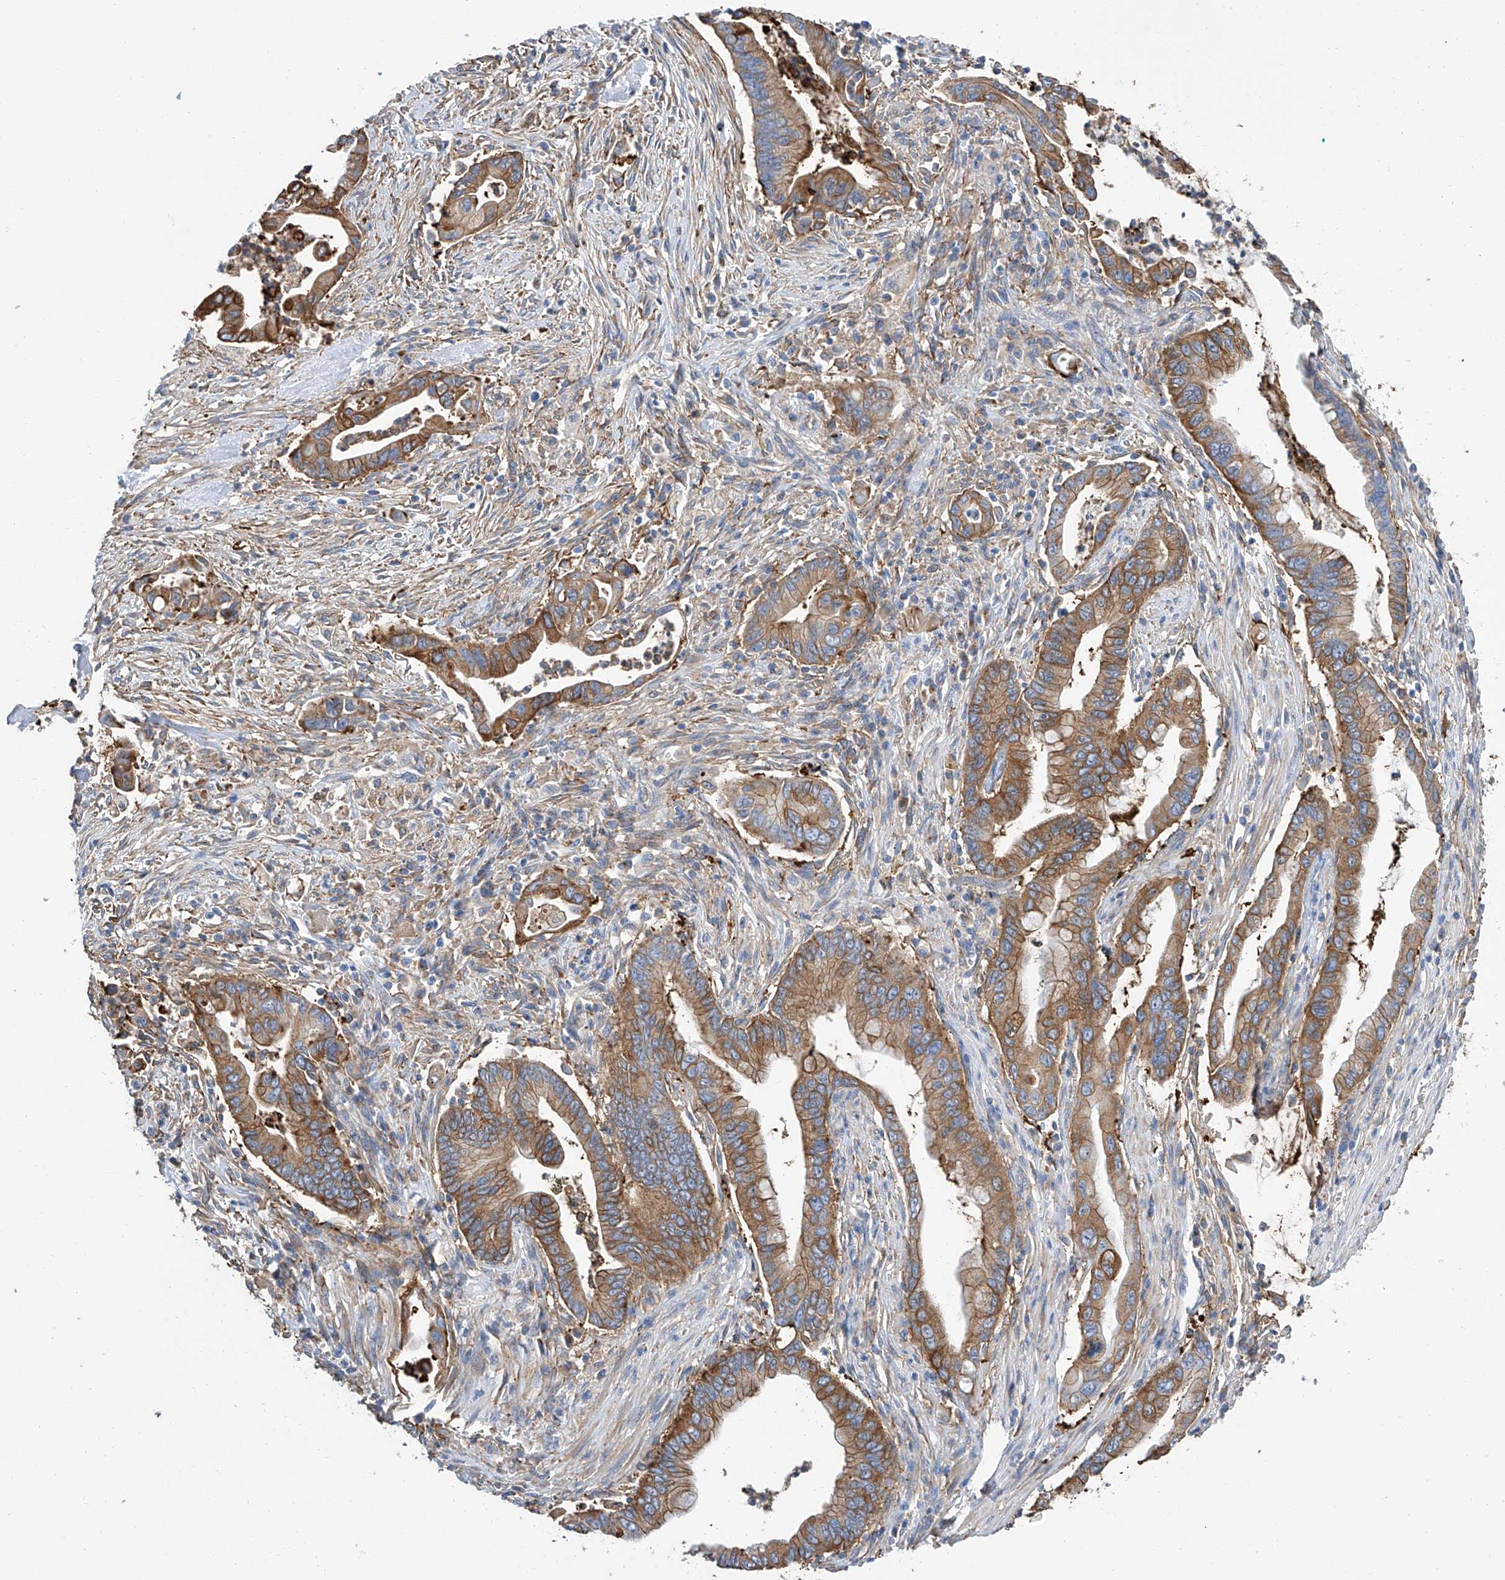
{"staining": {"intensity": "moderate", "quantity": ">75%", "location": "cytoplasmic/membranous"}, "tissue": "pancreatic cancer", "cell_type": "Tumor cells", "image_type": "cancer", "snomed": [{"axis": "morphology", "description": "Adenocarcinoma, NOS"}, {"axis": "topography", "description": "Pancreas"}], "caption": "The image demonstrates a brown stain indicating the presence of a protein in the cytoplasmic/membranous of tumor cells in adenocarcinoma (pancreatic).", "gene": "GPT", "patient": {"sex": "male", "age": 78}}